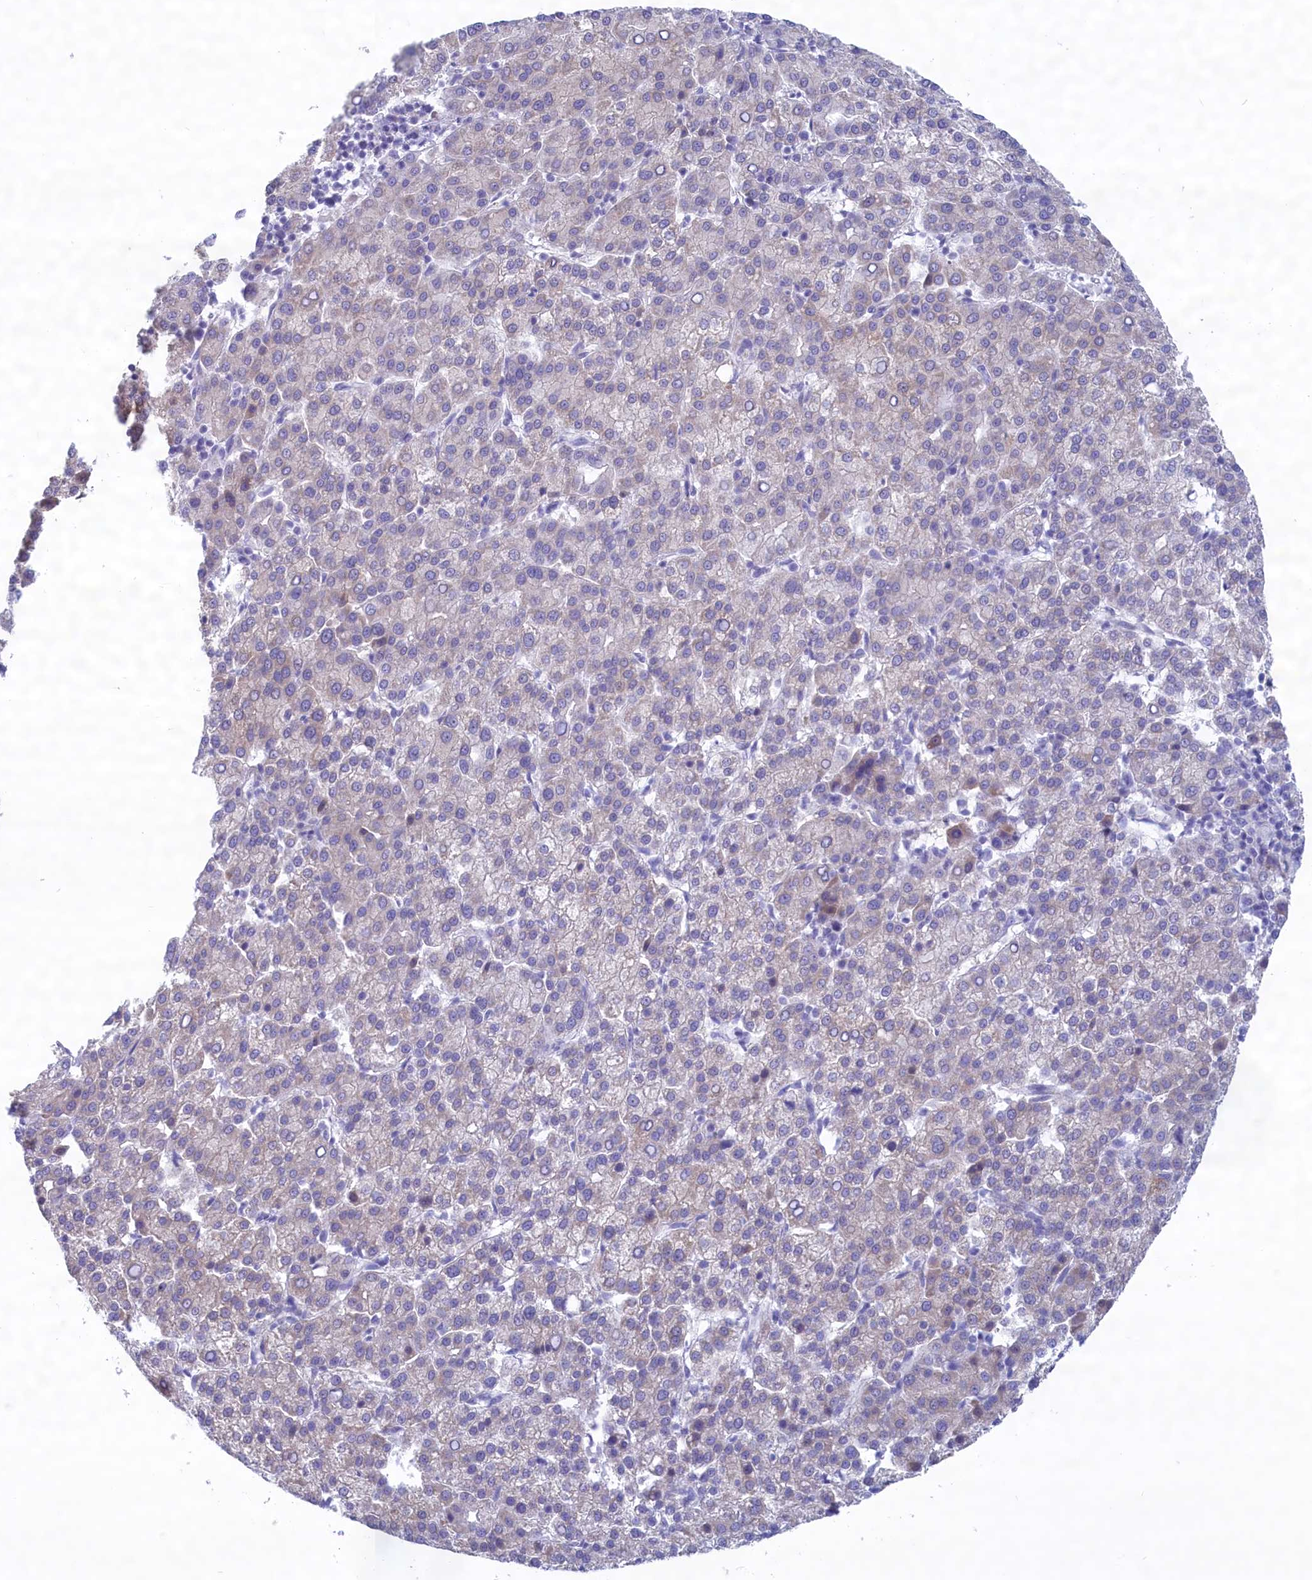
{"staining": {"intensity": "negative", "quantity": "none", "location": "none"}, "tissue": "liver cancer", "cell_type": "Tumor cells", "image_type": "cancer", "snomed": [{"axis": "morphology", "description": "Carcinoma, Hepatocellular, NOS"}, {"axis": "topography", "description": "Liver"}], "caption": "IHC of human hepatocellular carcinoma (liver) shows no positivity in tumor cells.", "gene": "MPV17L2", "patient": {"sex": "female", "age": 58}}